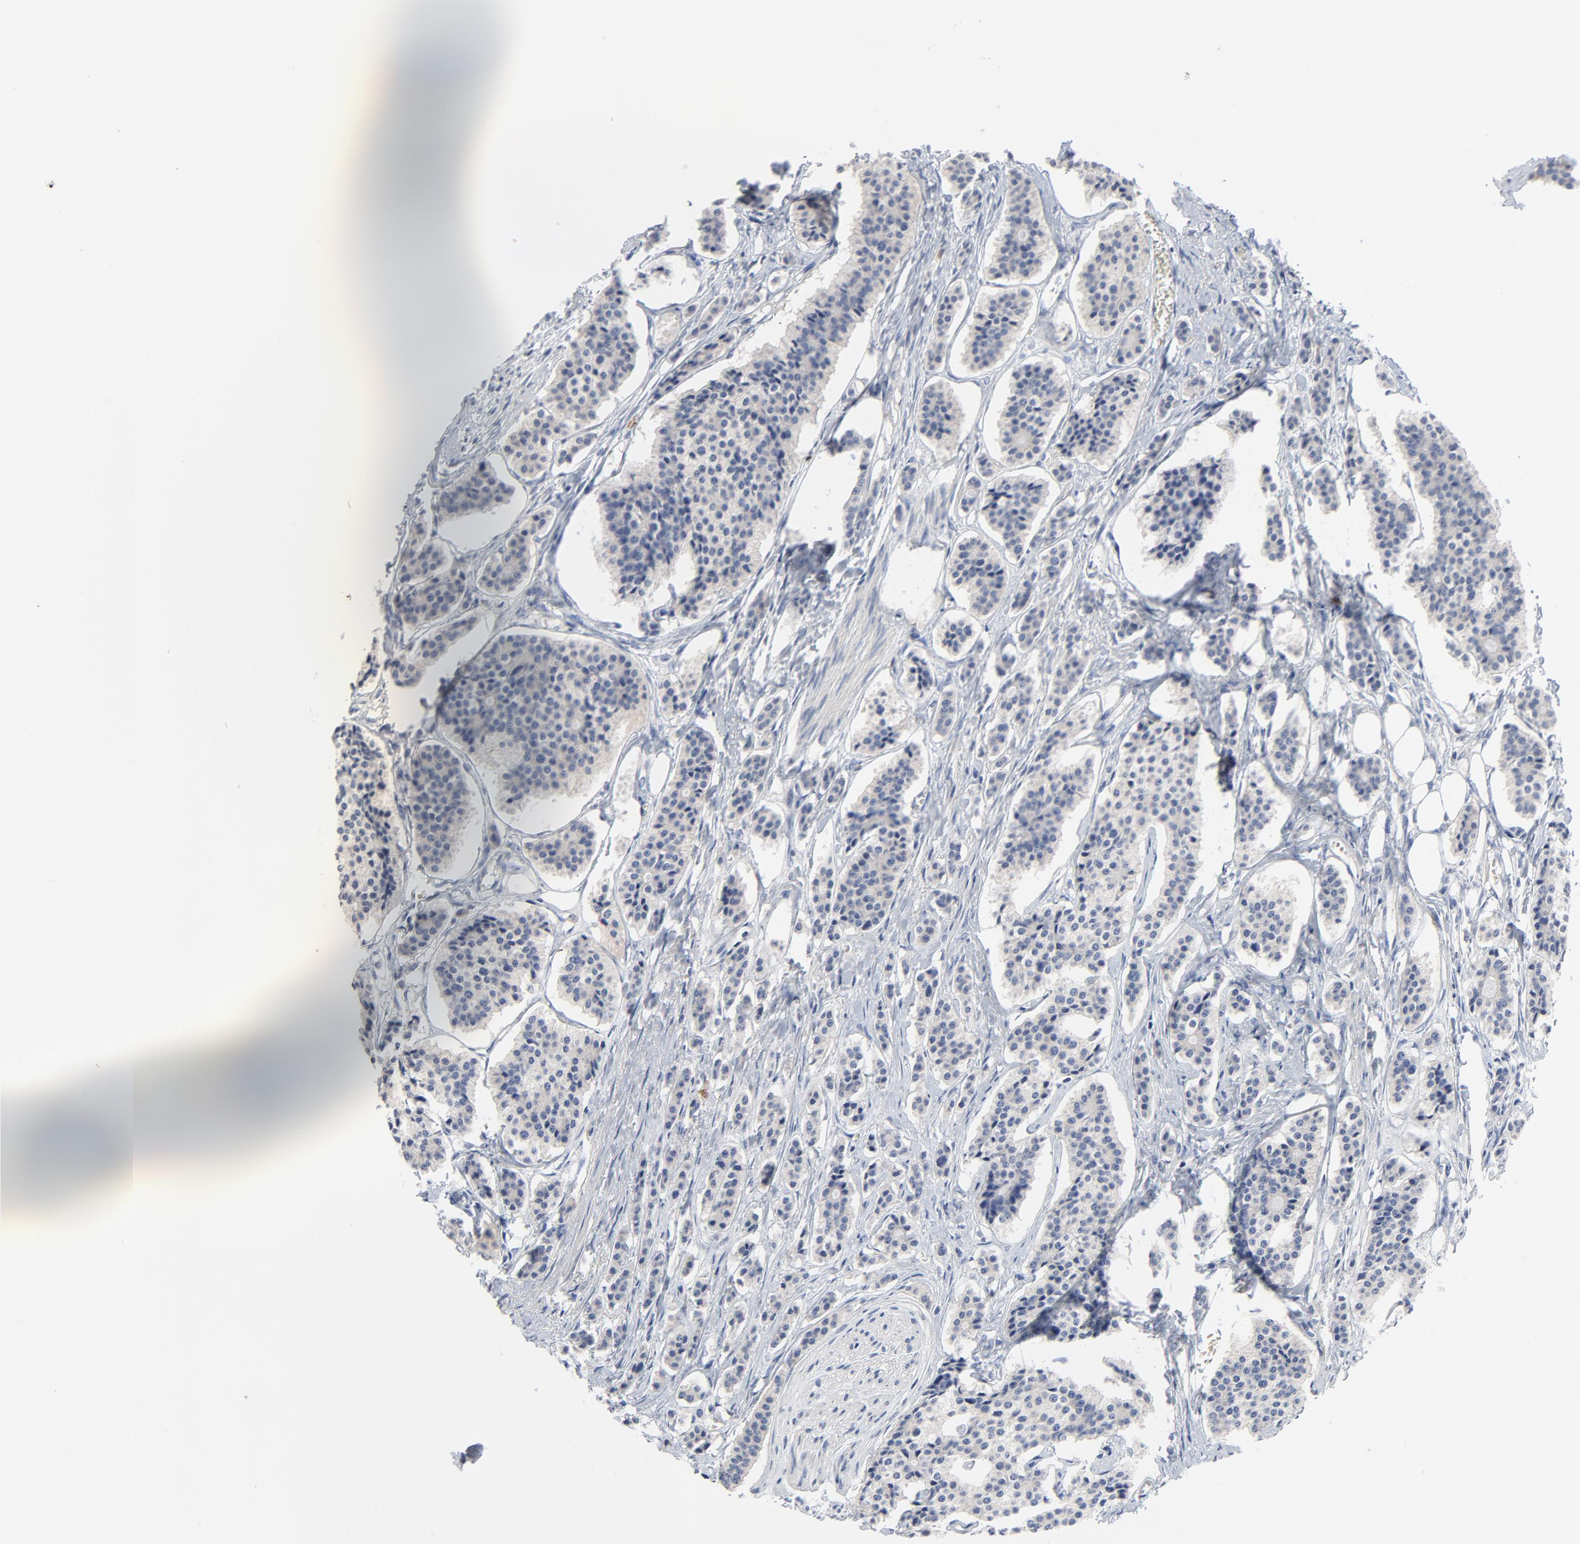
{"staining": {"intensity": "negative", "quantity": "none", "location": "none"}, "tissue": "carcinoid", "cell_type": "Tumor cells", "image_type": "cancer", "snomed": [{"axis": "morphology", "description": "Carcinoid, malignant, NOS"}, {"axis": "topography", "description": "Small intestine"}], "caption": "A histopathology image of human carcinoid is negative for staining in tumor cells.", "gene": "FBXL5", "patient": {"sex": "male", "age": 63}}